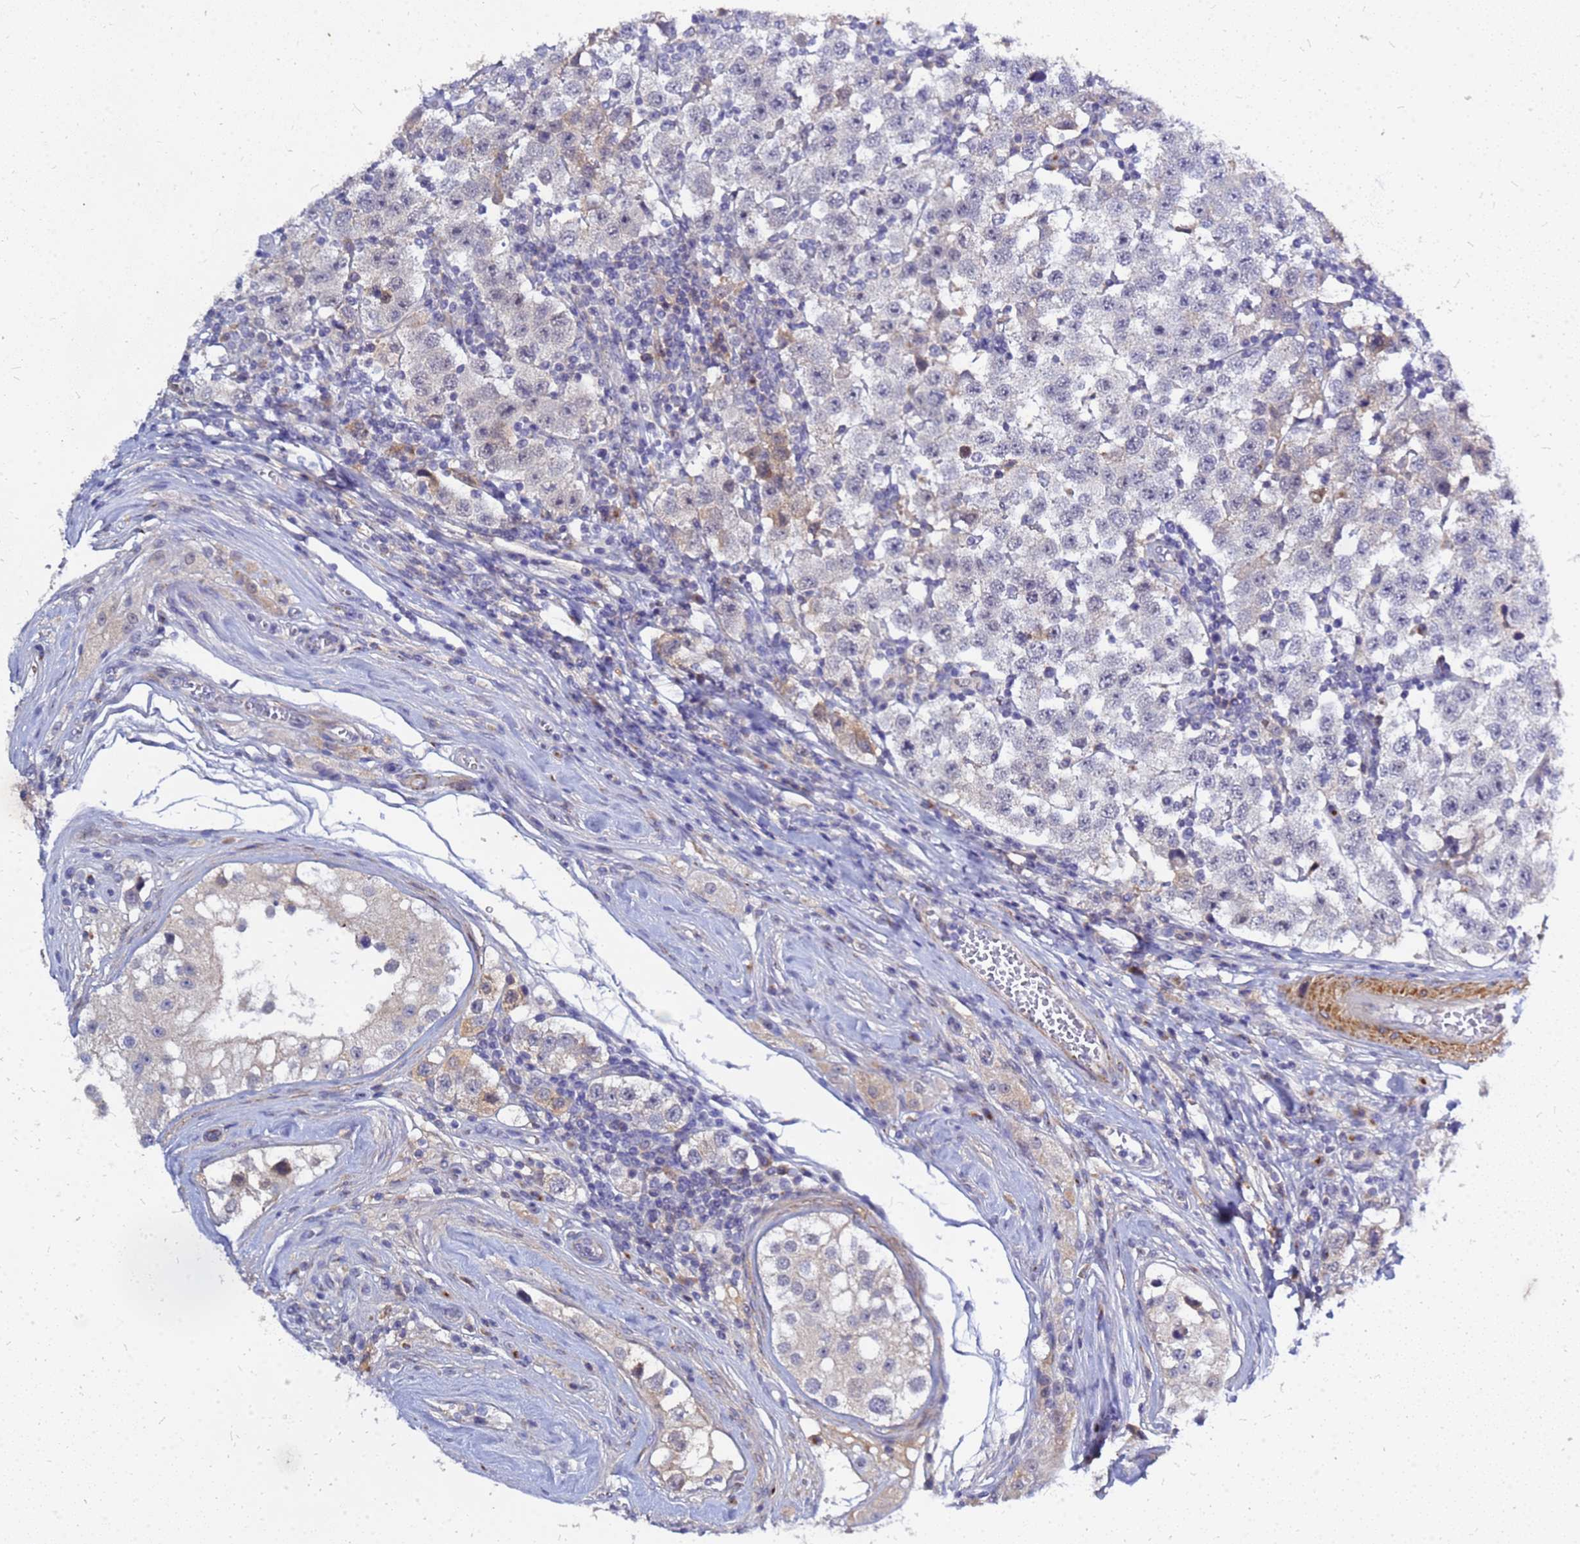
{"staining": {"intensity": "negative", "quantity": "none", "location": "none"}, "tissue": "testis cancer", "cell_type": "Tumor cells", "image_type": "cancer", "snomed": [{"axis": "morphology", "description": "Seminoma, NOS"}, {"axis": "topography", "description": "Testis"}], "caption": "A histopathology image of testis seminoma stained for a protein shows no brown staining in tumor cells. The staining is performed using DAB brown chromogen with nuclei counter-stained in using hematoxylin.", "gene": "SRGAP3", "patient": {"sex": "male", "age": 34}}